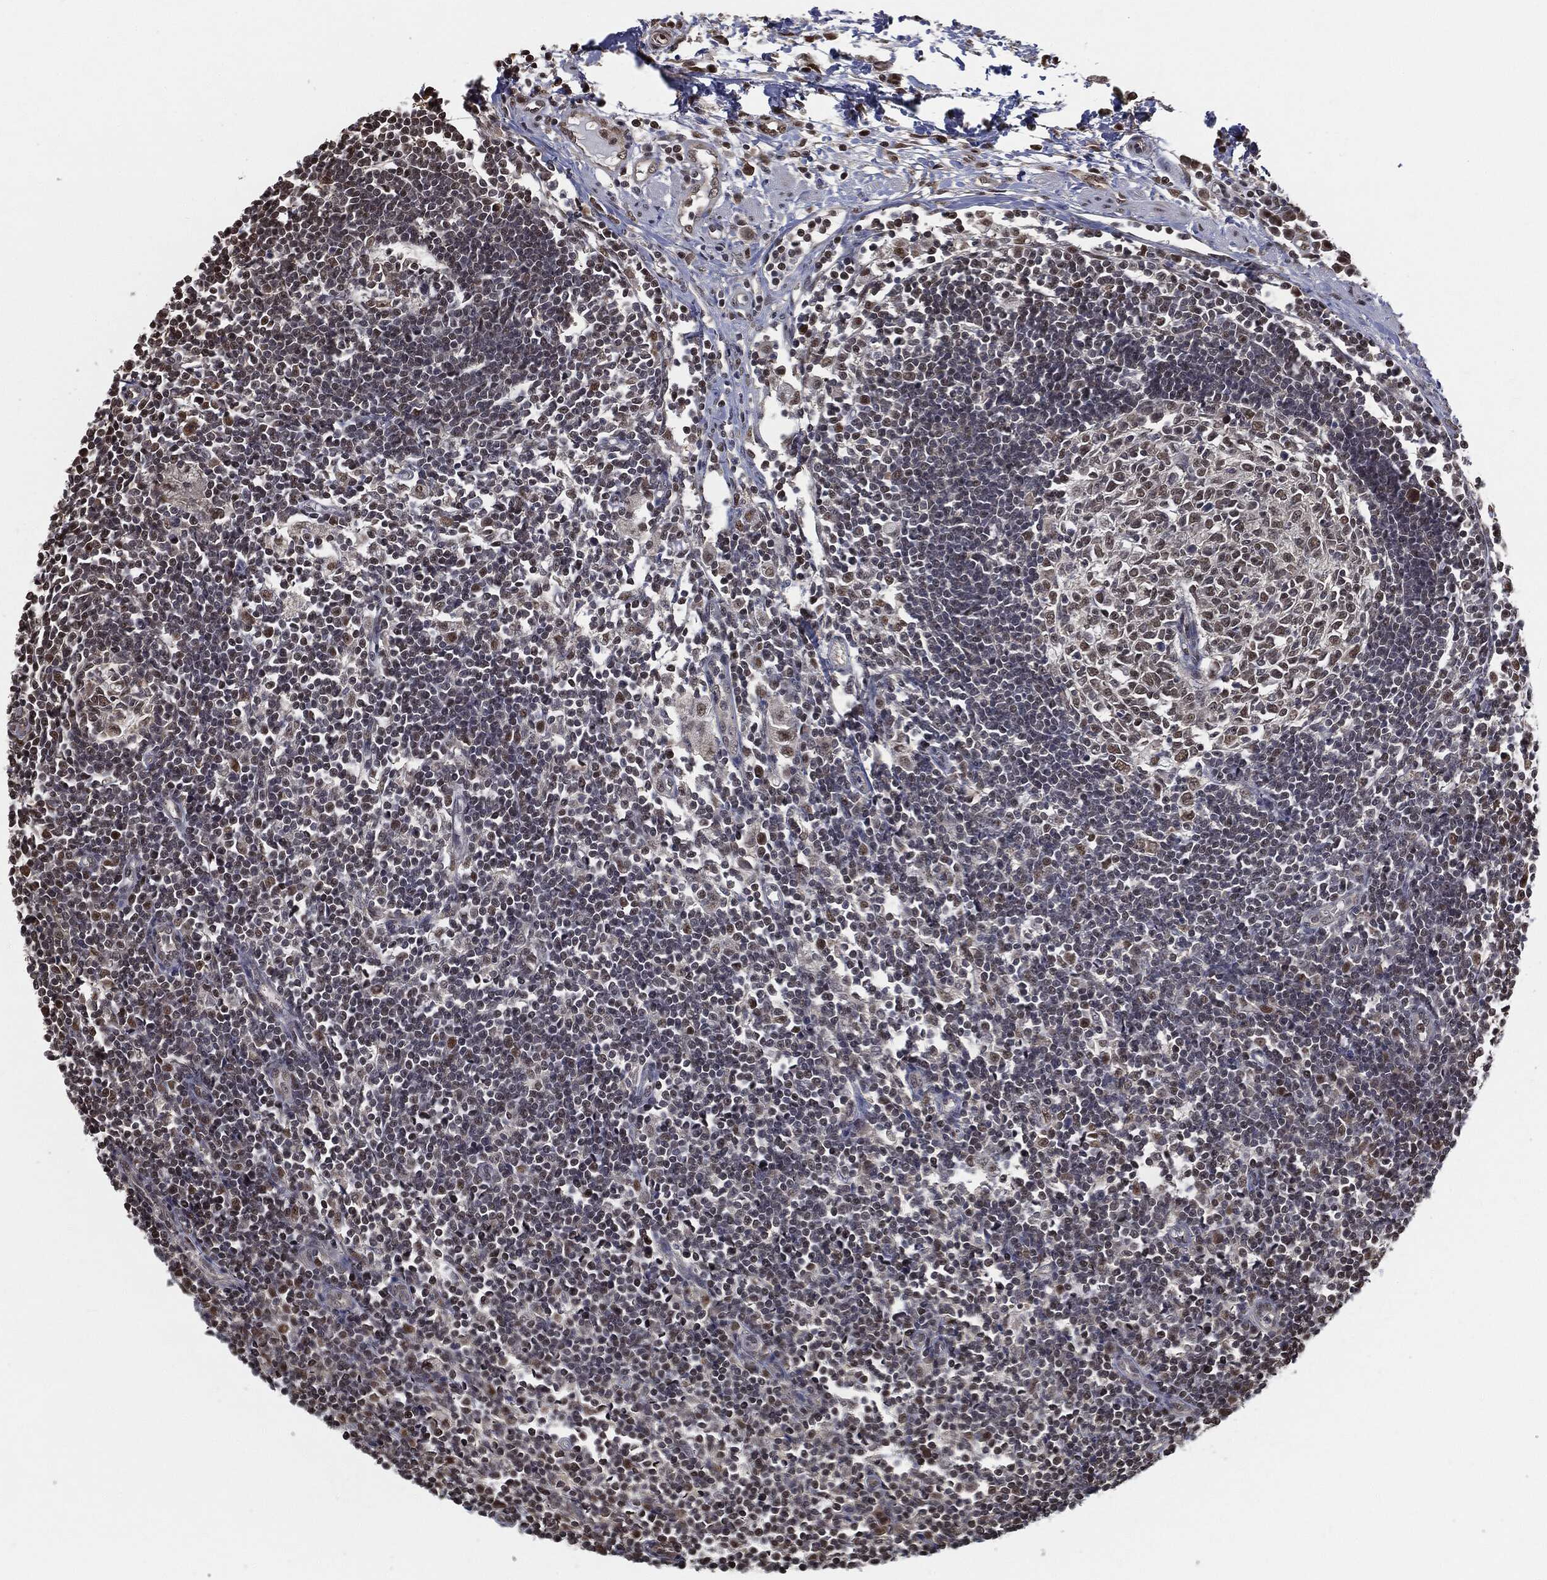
{"staining": {"intensity": "moderate", "quantity": "<25%", "location": "nuclear"}, "tissue": "lymph node", "cell_type": "Germinal center cells", "image_type": "normal", "snomed": [{"axis": "morphology", "description": "Normal tissue, NOS"}, {"axis": "morphology", "description": "Adenocarcinoma, NOS"}, {"axis": "topography", "description": "Lymph node"}, {"axis": "topography", "description": "Pancreas"}], "caption": "Immunohistochemical staining of normal lymph node shows moderate nuclear protein expression in approximately <25% of germinal center cells.", "gene": "SHLD2", "patient": {"sex": "female", "age": 58}}